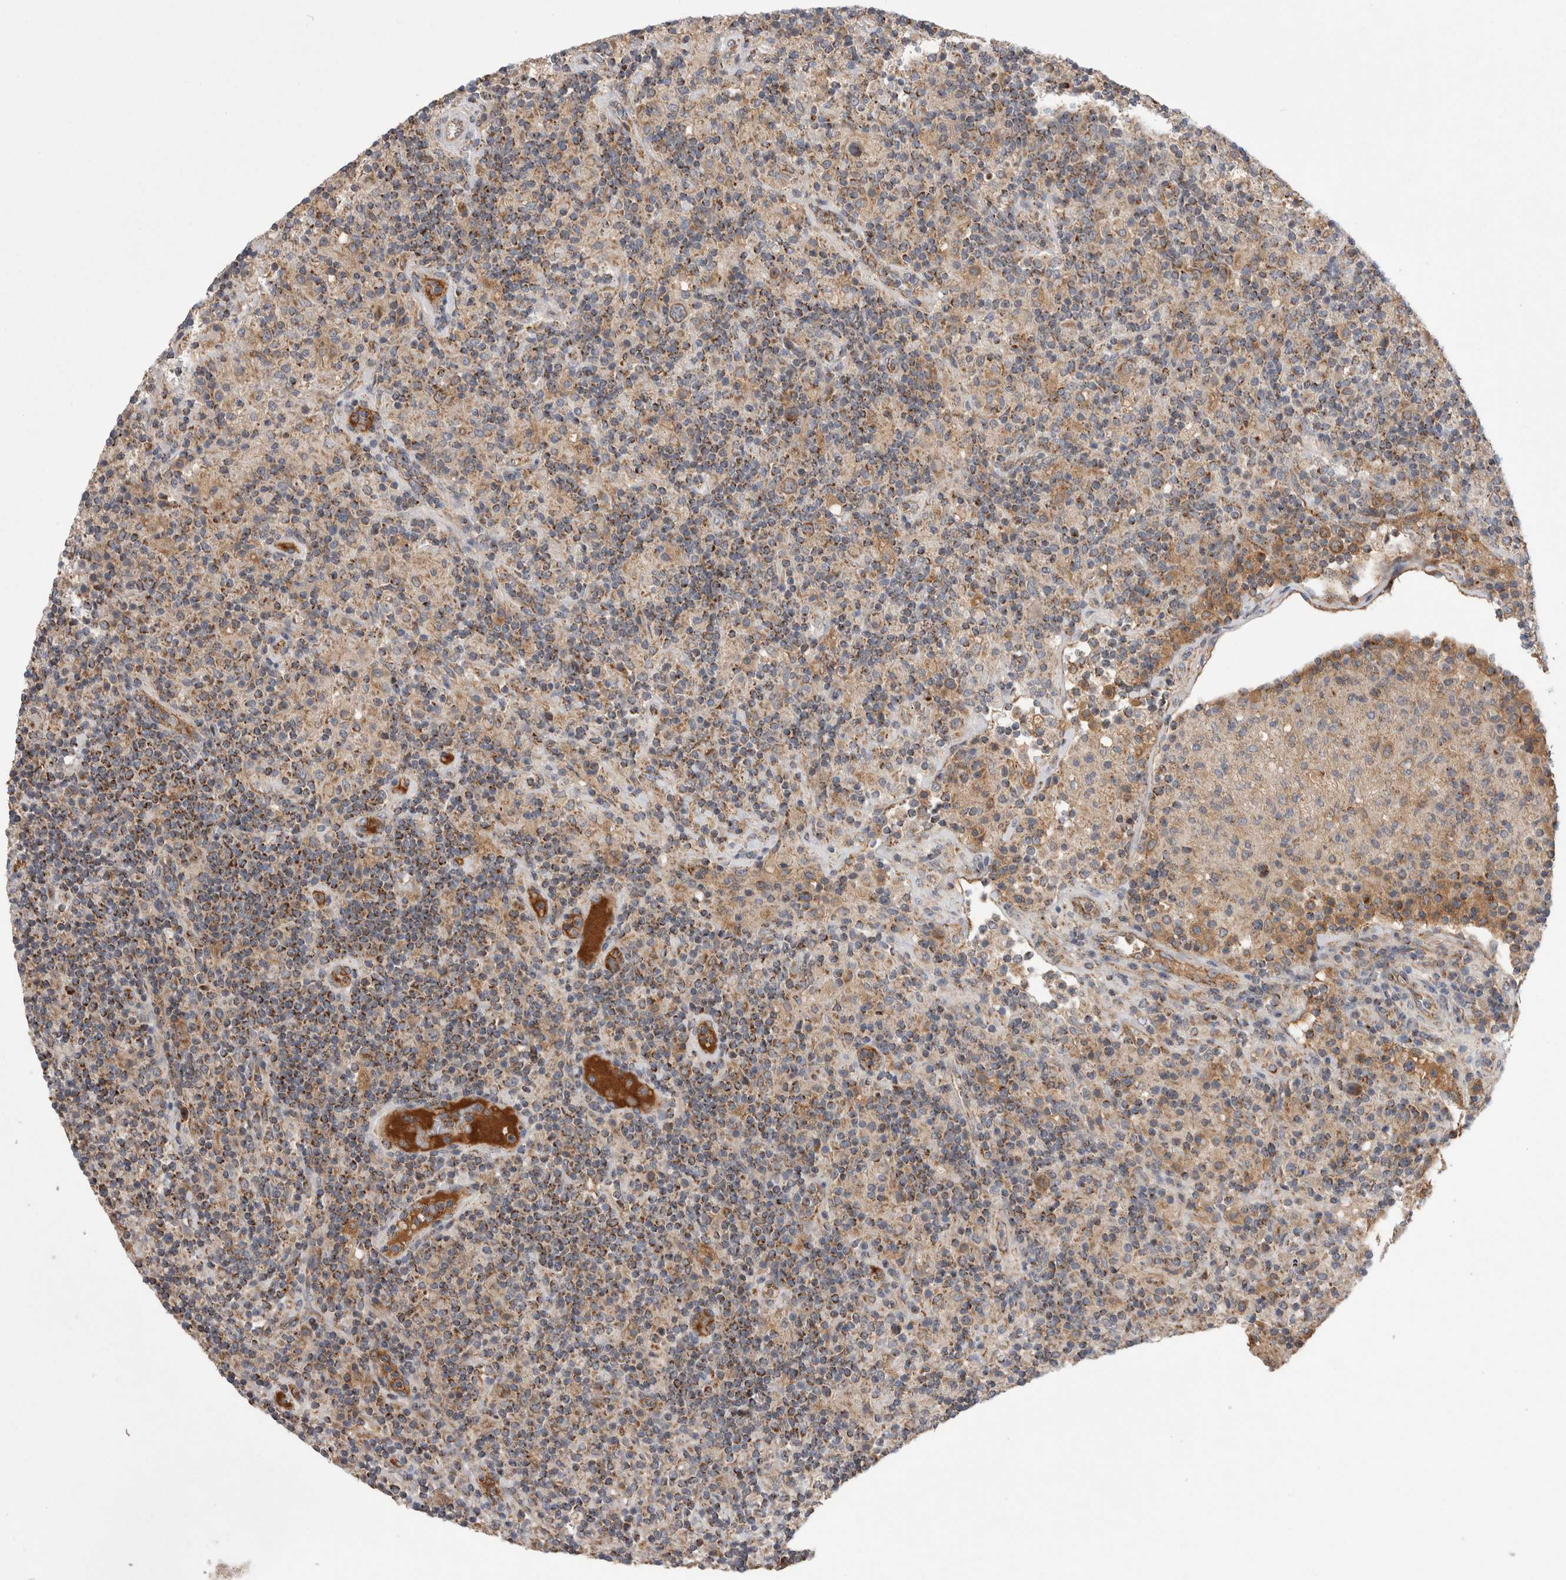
{"staining": {"intensity": "weak", "quantity": ">75%", "location": "cytoplasmic/membranous"}, "tissue": "lymphoma", "cell_type": "Tumor cells", "image_type": "cancer", "snomed": [{"axis": "morphology", "description": "Hodgkin's disease, NOS"}, {"axis": "topography", "description": "Lymph node"}], "caption": "Immunohistochemistry (IHC) image of neoplastic tissue: human Hodgkin's disease stained using immunohistochemistry (IHC) shows low levels of weak protein expression localized specifically in the cytoplasmic/membranous of tumor cells, appearing as a cytoplasmic/membranous brown color.", "gene": "DARS2", "patient": {"sex": "male", "age": 70}}